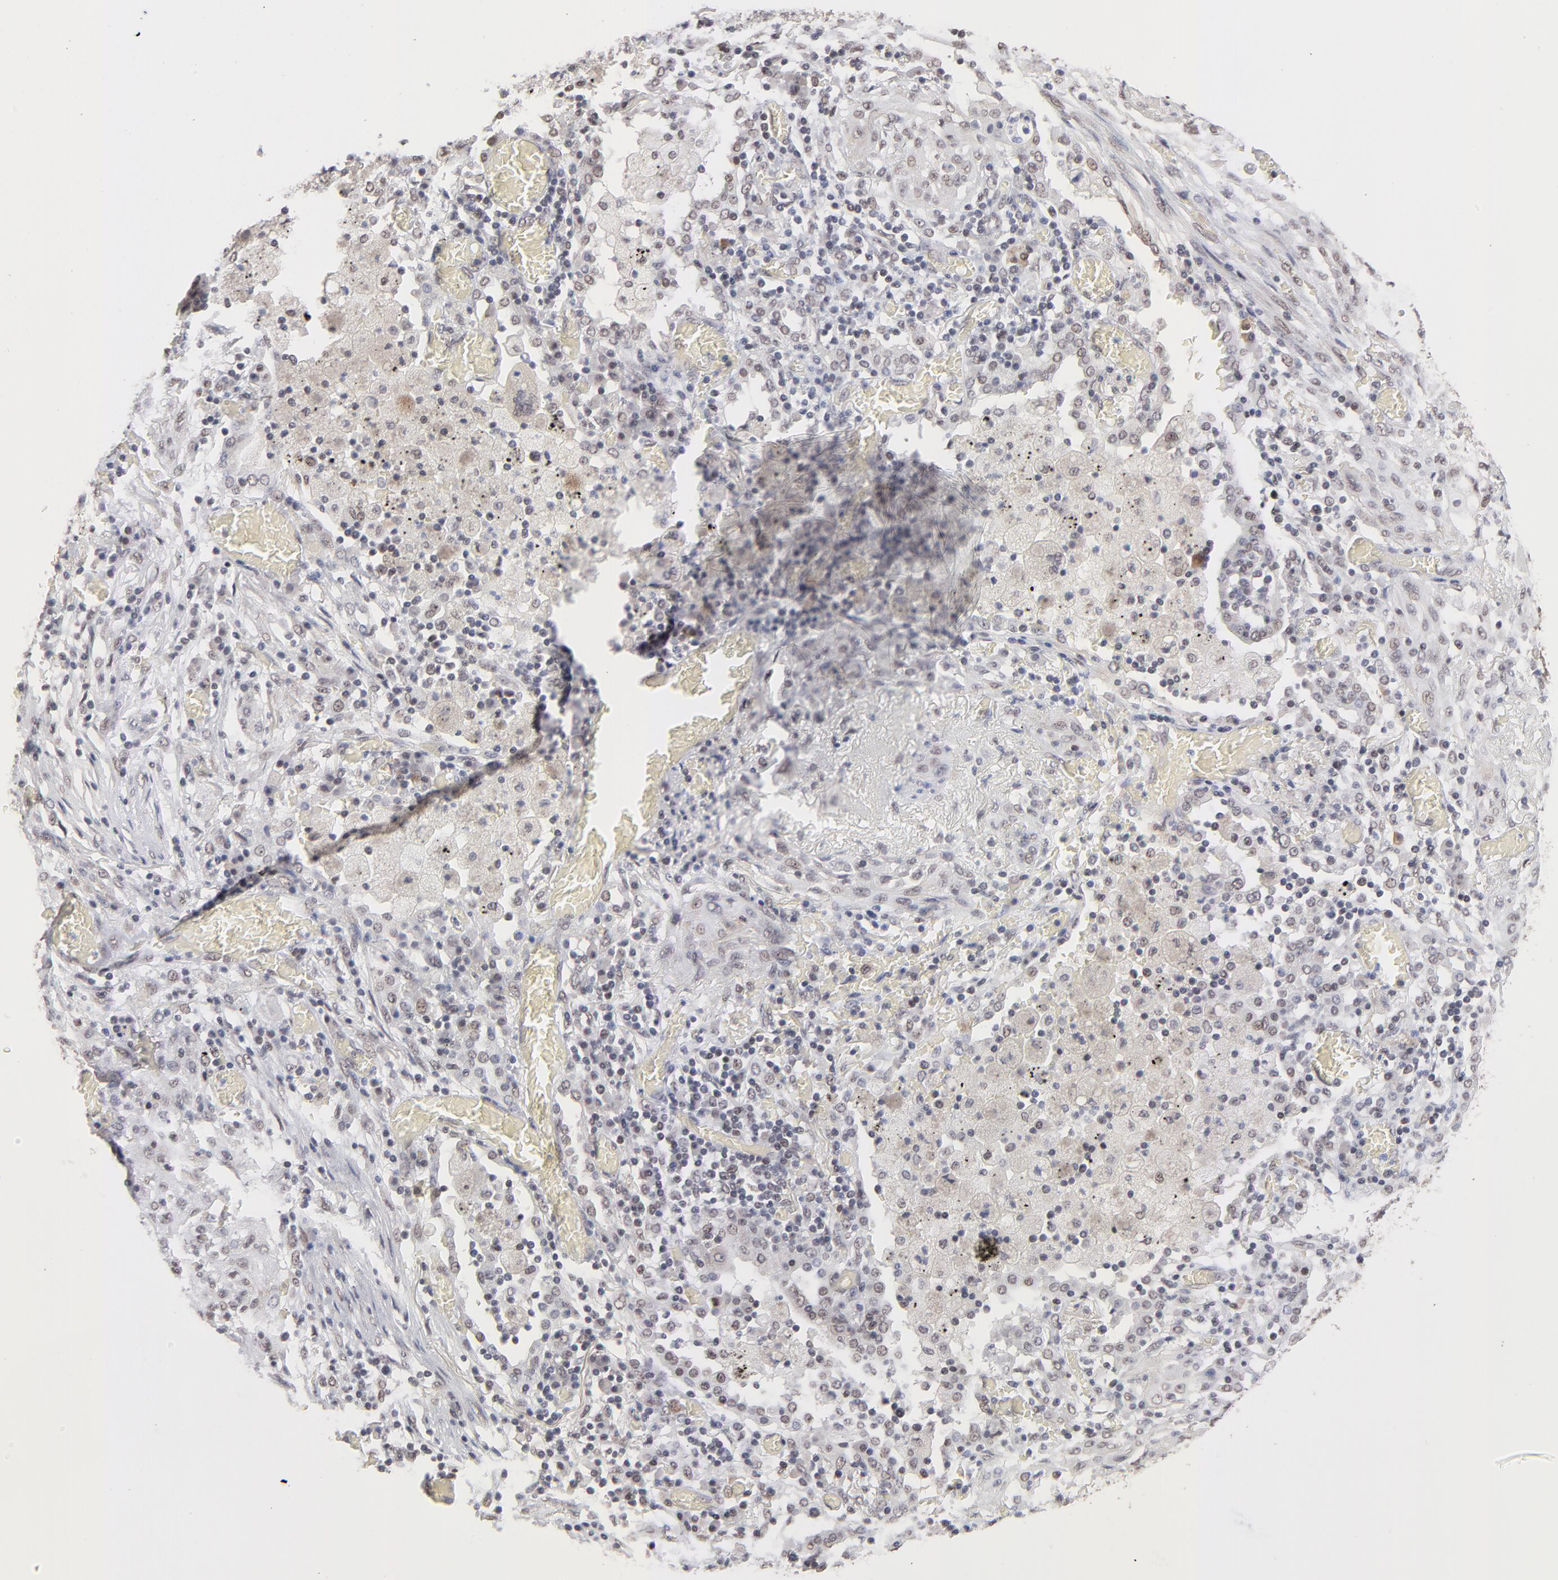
{"staining": {"intensity": "weak", "quantity": "25%-75%", "location": "nuclear"}, "tissue": "lung cancer", "cell_type": "Tumor cells", "image_type": "cancer", "snomed": [{"axis": "morphology", "description": "Squamous cell carcinoma, NOS"}, {"axis": "topography", "description": "Lung"}], "caption": "IHC histopathology image of neoplastic tissue: human lung cancer (squamous cell carcinoma) stained using immunohistochemistry (IHC) shows low levels of weak protein expression localized specifically in the nuclear of tumor cells, appearing as a nuclear brown color.", "gene": "ZNF3", "patient": {"sex": "female", "age": 47}}